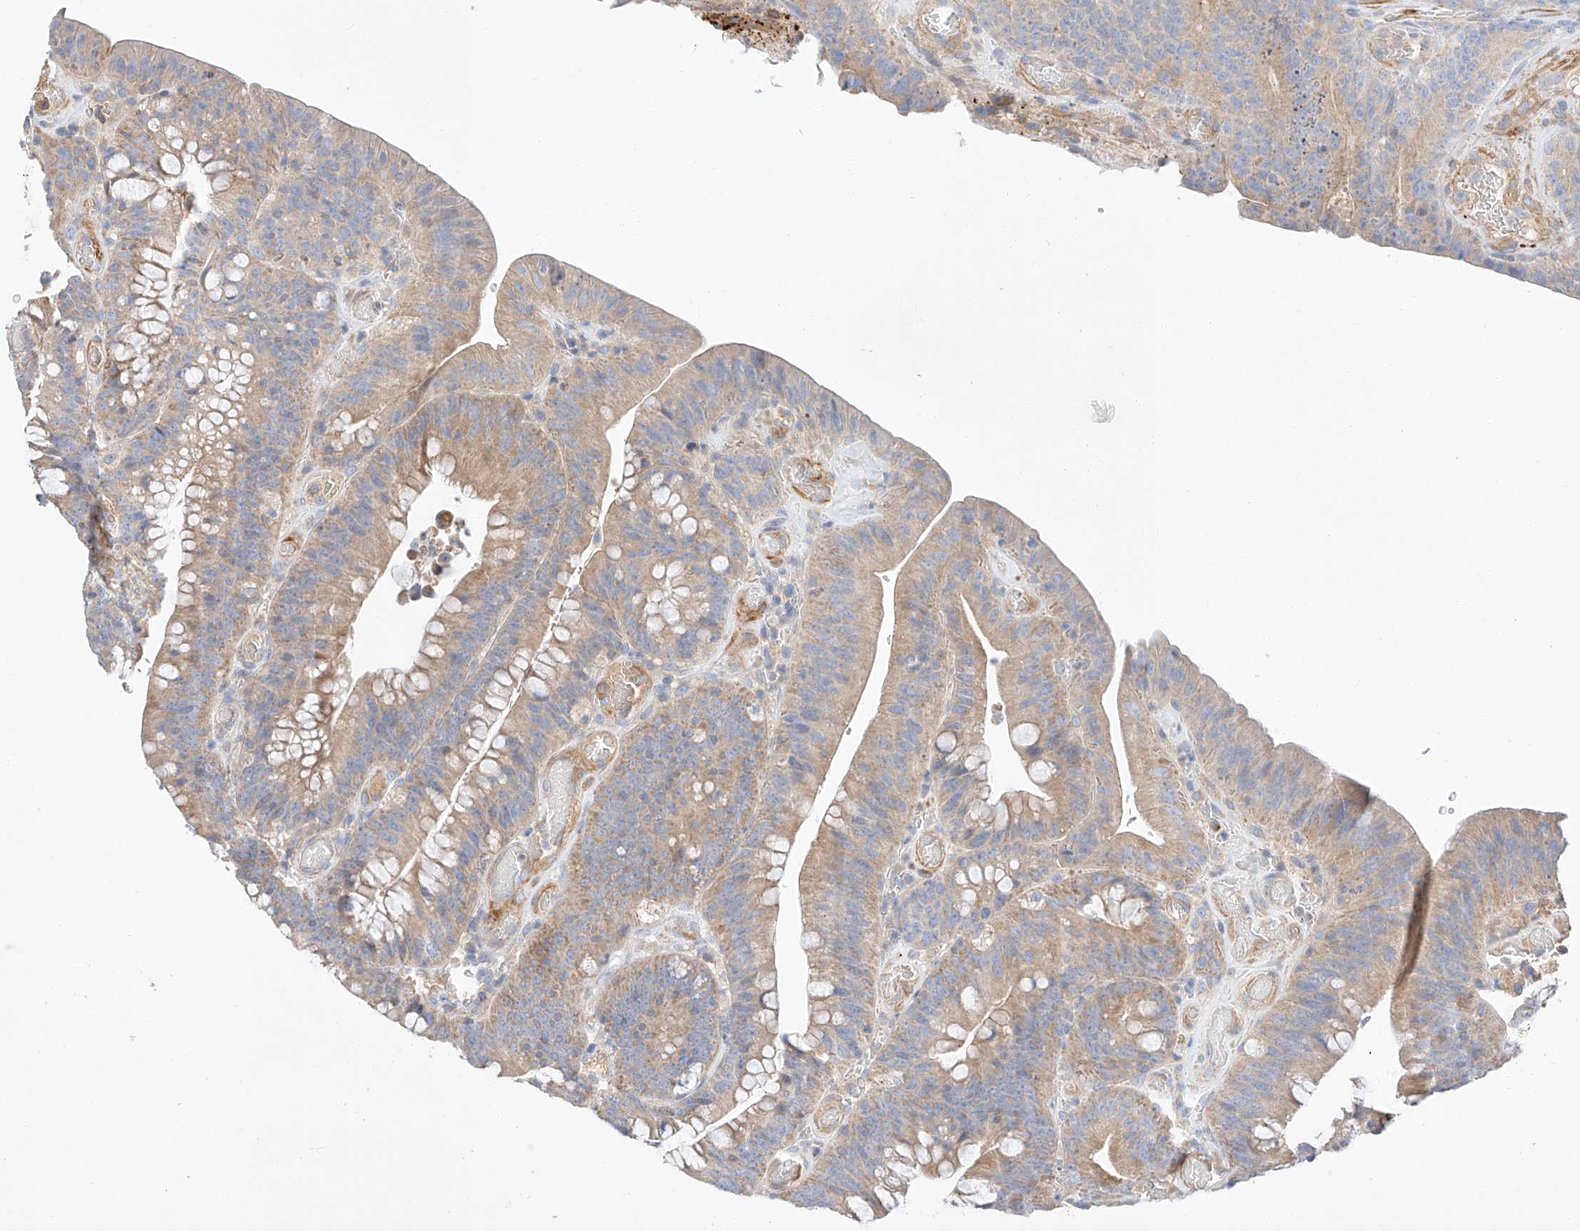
{"staining": {"intensity": "moderate", "quantity": ">75%", "location": "cytoplasmic/membranous"}, "tissue": "colorectal cancer", "cell_type": "Tumor cells", "image_type": "cancer", "snomed": [{"axis": "morphology", "description": "Normal tissue, NOS"}, {"axis": "topography", "description": "Colon"}], "caption": "This is an image of IHC staining of colorectal cancer, which shows moderate positivity in the cytoplasmic/membranous of tumor cells.", "gene": "C6orf118", "patient": {"sex": "female", "age": 82}}